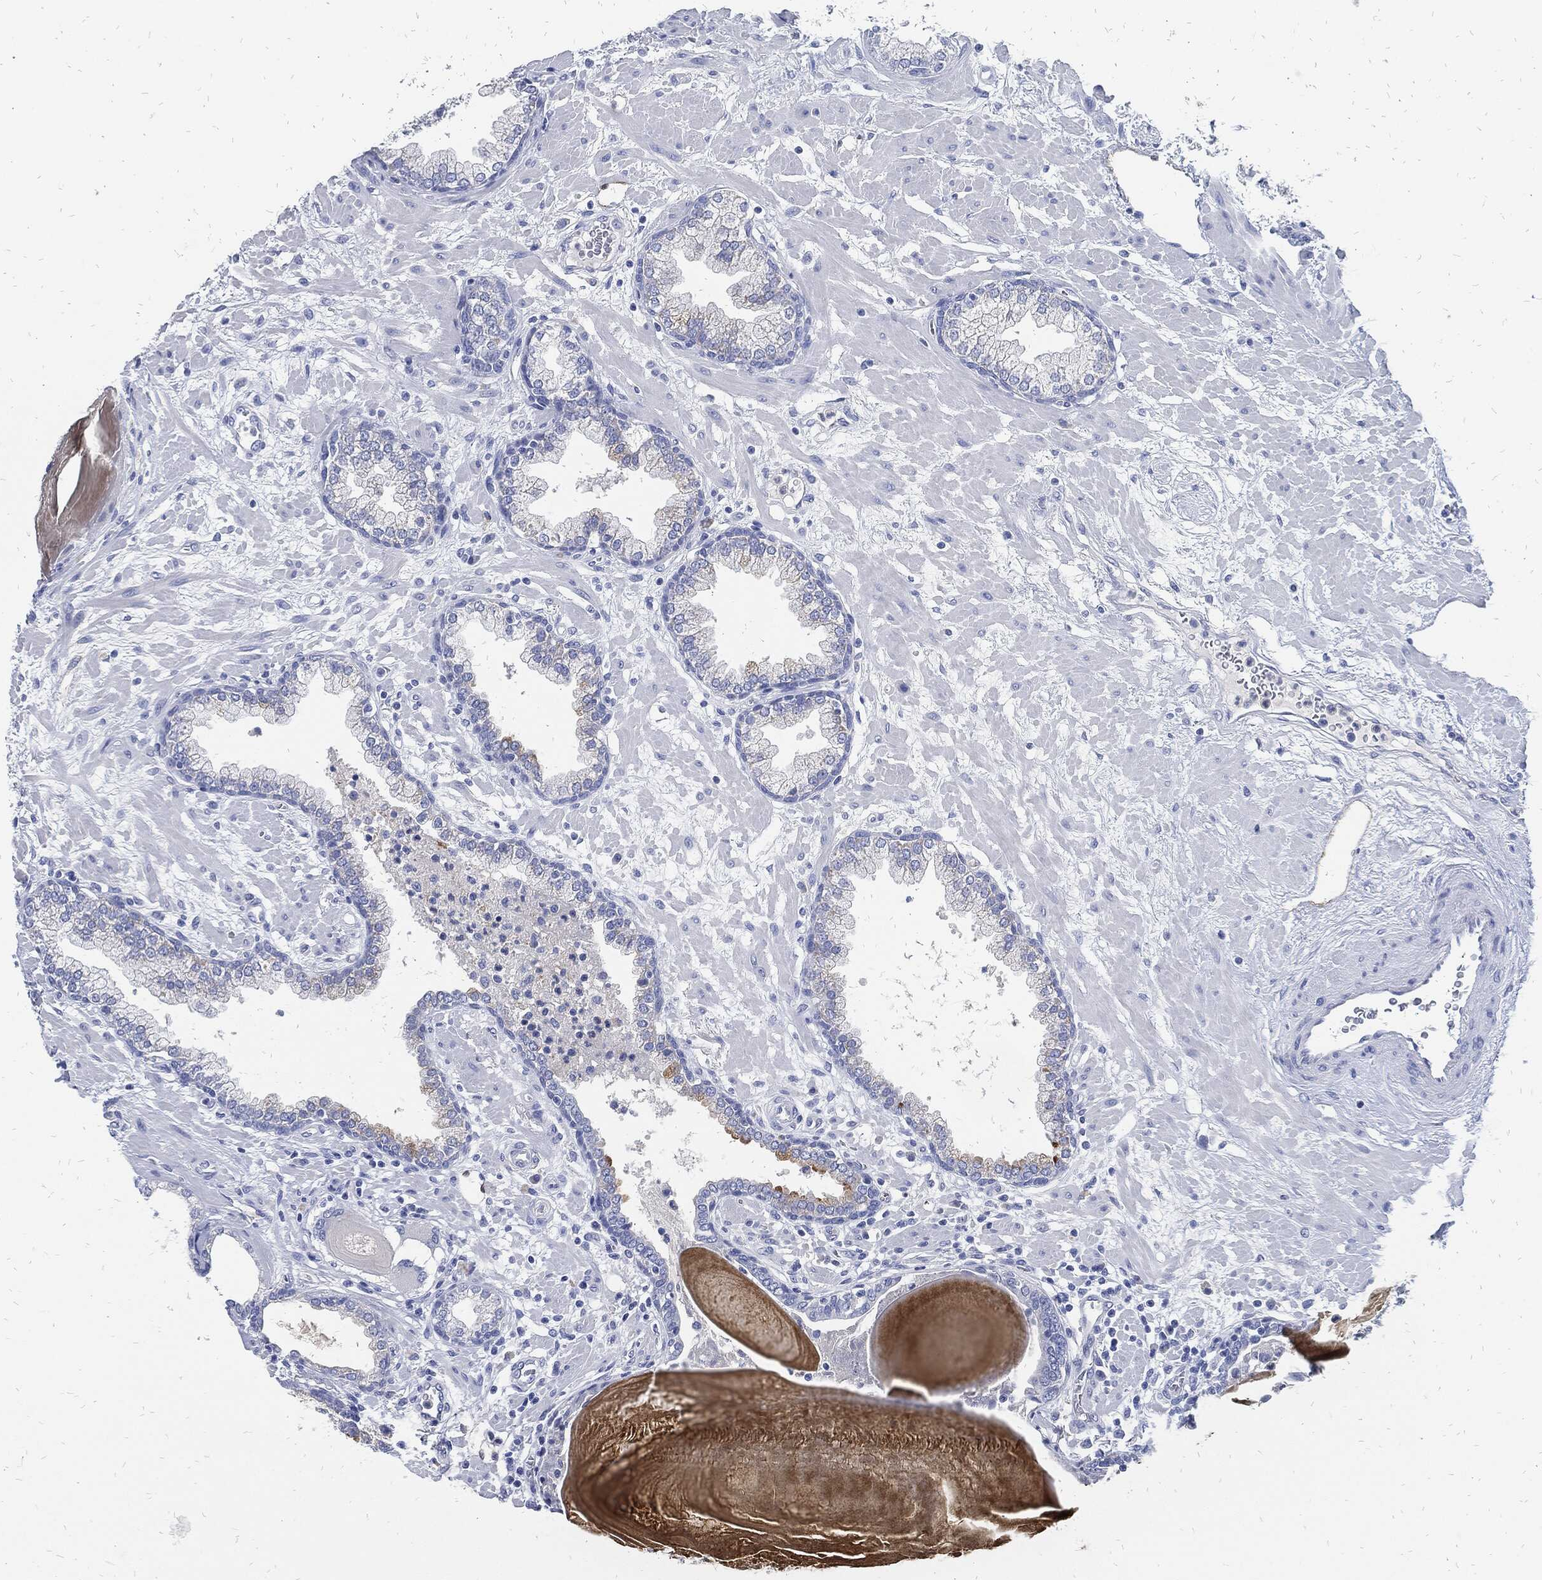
{"staining": {"intensity": "moderate", "quantity": "<25%", "location": "cytoplasmic/membranous"}, "tissue": "prostate", "cell_type": "Glandular cells", "image_type": "normal", "snomed": [{"axis": "morphology", "description": "Normal tissue, NOS"}, {"axis": "topography", "description": "Prostate"}], "caption": "Immunohistochemical staining of unremarkable human prostate demonstrates <25% levels of moderate cytoplasmic/membranous protein expression in approximately <25% of glandular cells.", "gene": "FABP4", "patient": {"sex": "male", "age": 63}}